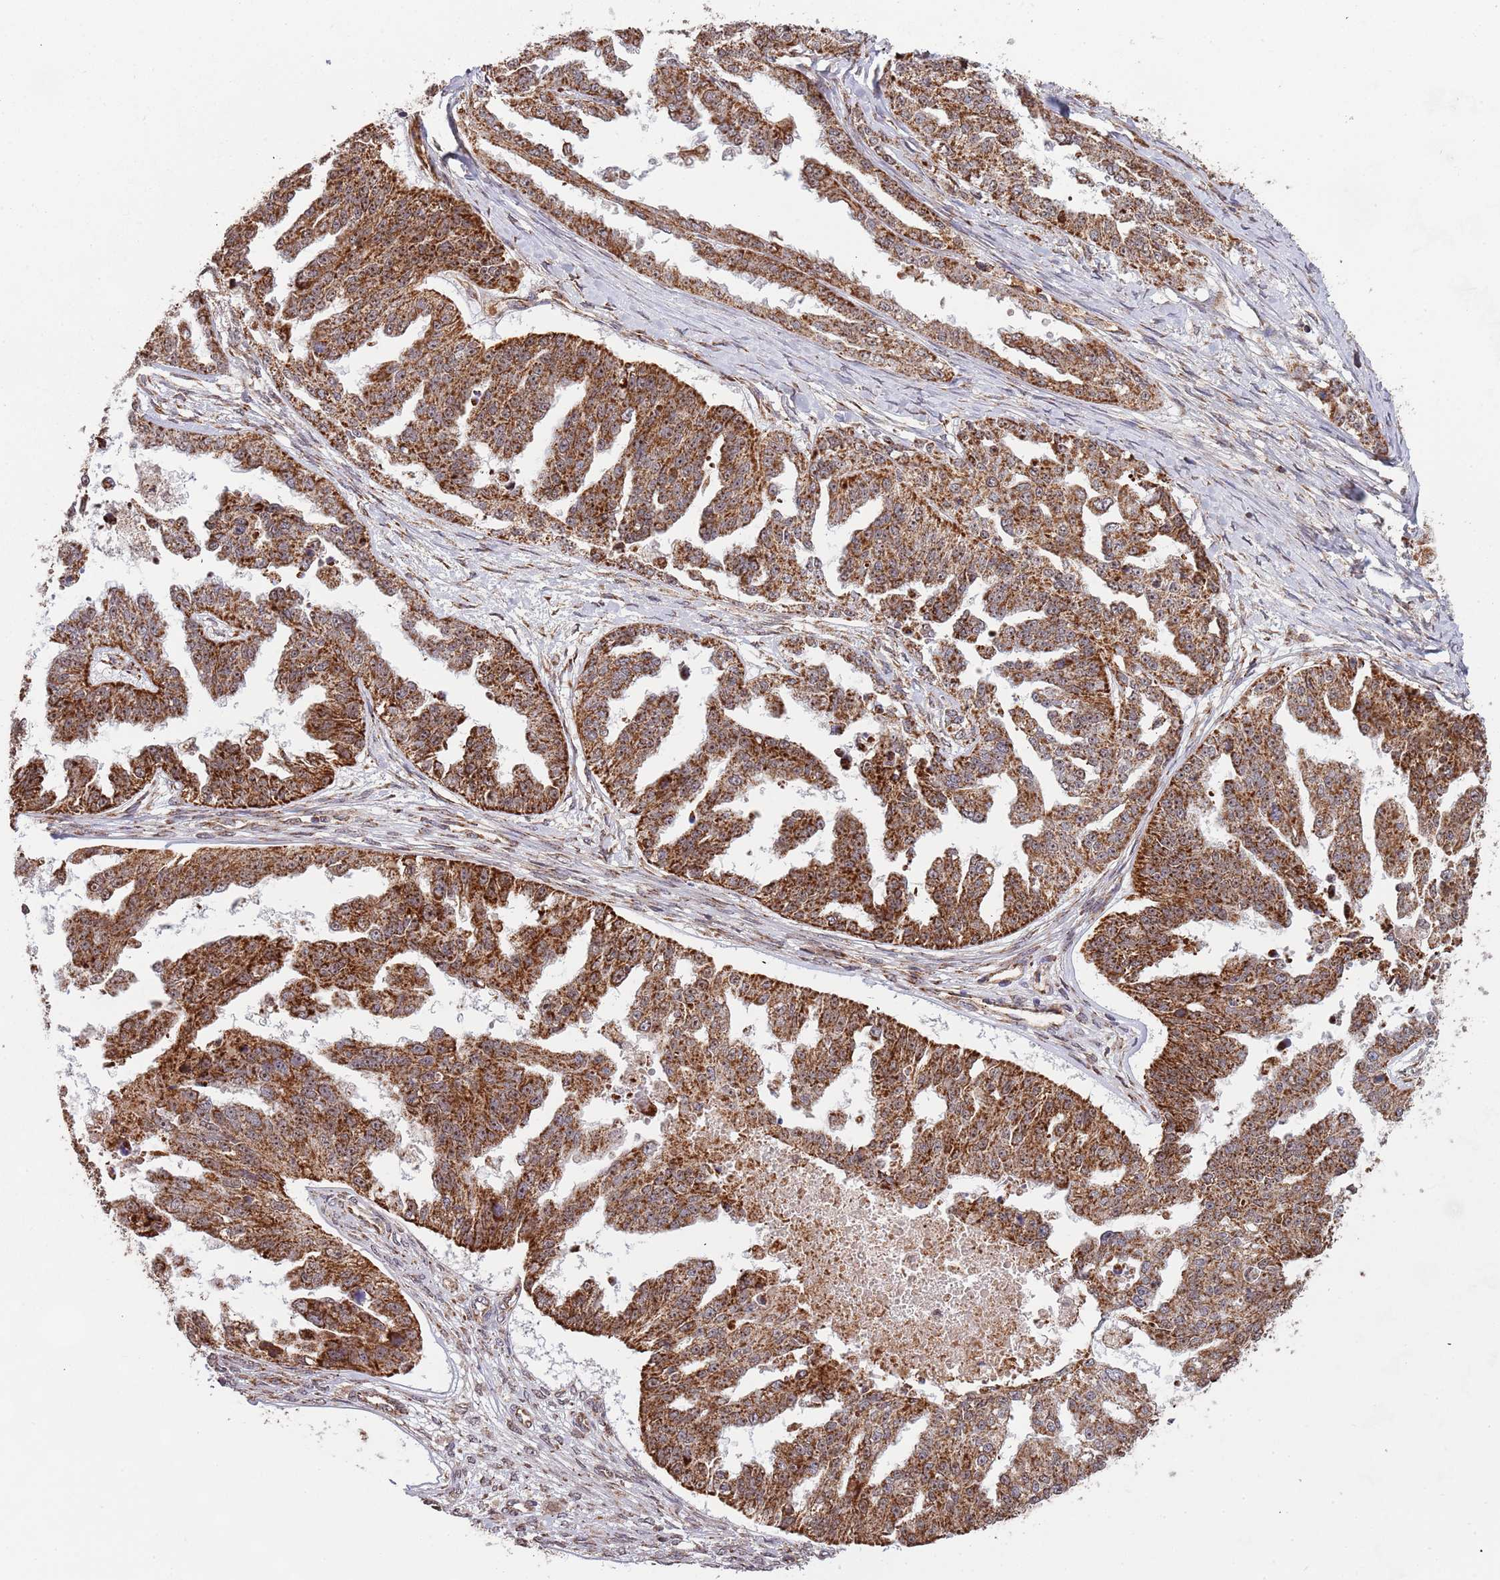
{"staining": {"intensity": "strong", "quantity": ">75%", "location": "cytoplasmic/membranous"}, "tissue": "ovarian cancer", "cell_type": "Tumor cells", "image_type": "cancer", "snomed": [{"axis": "morphology", "description": "Cystadenocarcinoma, serous, NOS"}, {"axis": "topography", "description": "Ovary"}], "caption": "There is high levels of strong cytoplasmic/membranous positivity in tumor cells of ovarian cancer, as demonstrated by immunohistochemical staining (brown color).", "gene": "DCHS1", "patient": {"sex": "female", "age": 58}}